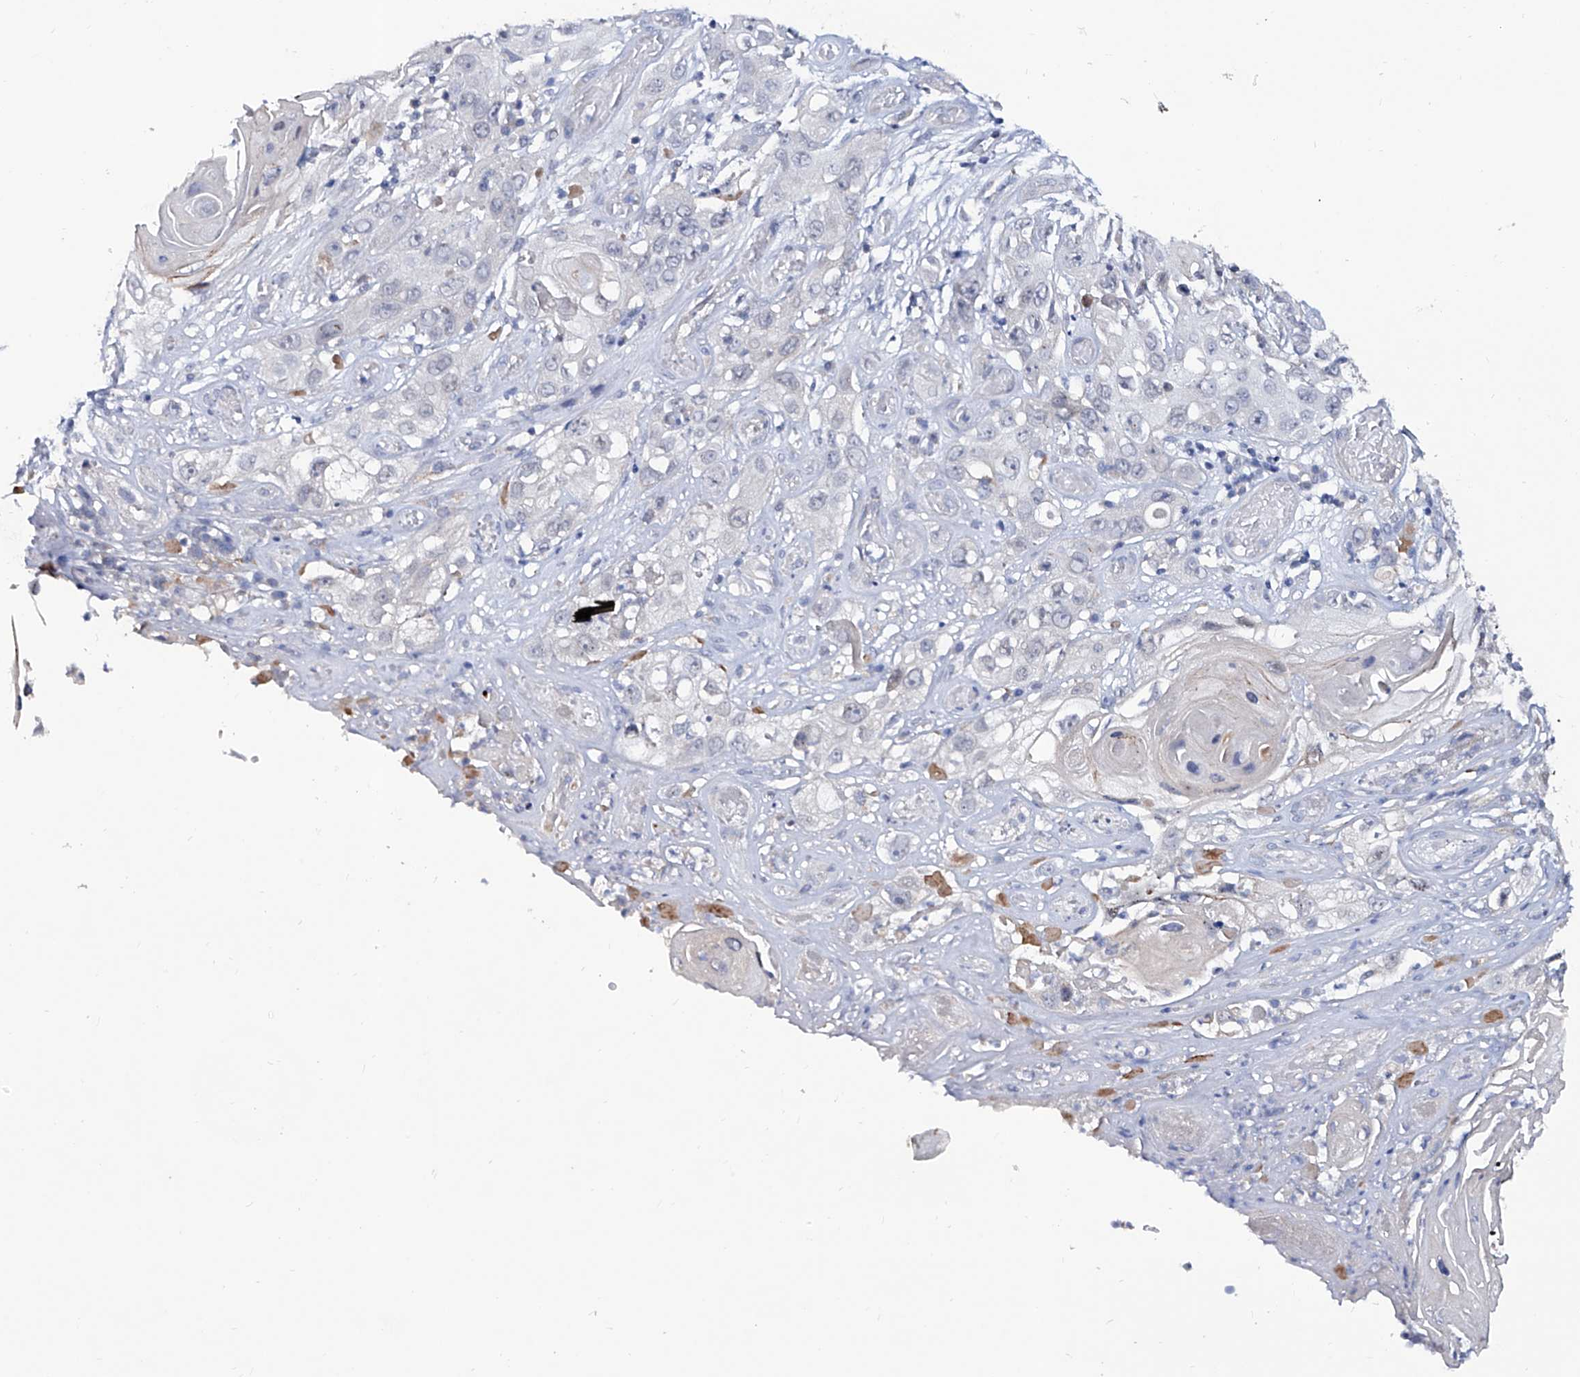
{"staining": {"intensity": "negative", "quantity": "none", "location": "none"}, "tissue": "skin cancer", "cell_type": "Tumor cells", "image_type": "cancer", "snomed": [{"axis": "morphology", "description": "Squamous cell carcinoma, NOS"}, {"axis": "topography", "description": "Skin"}], "caption": "Skin squamous cell carcinoma was stained to show a protein in brown. There is no significant positivity in tumor cells.", "gene": "KLHL17", "patient": {"sex": "male", "age": 55}}